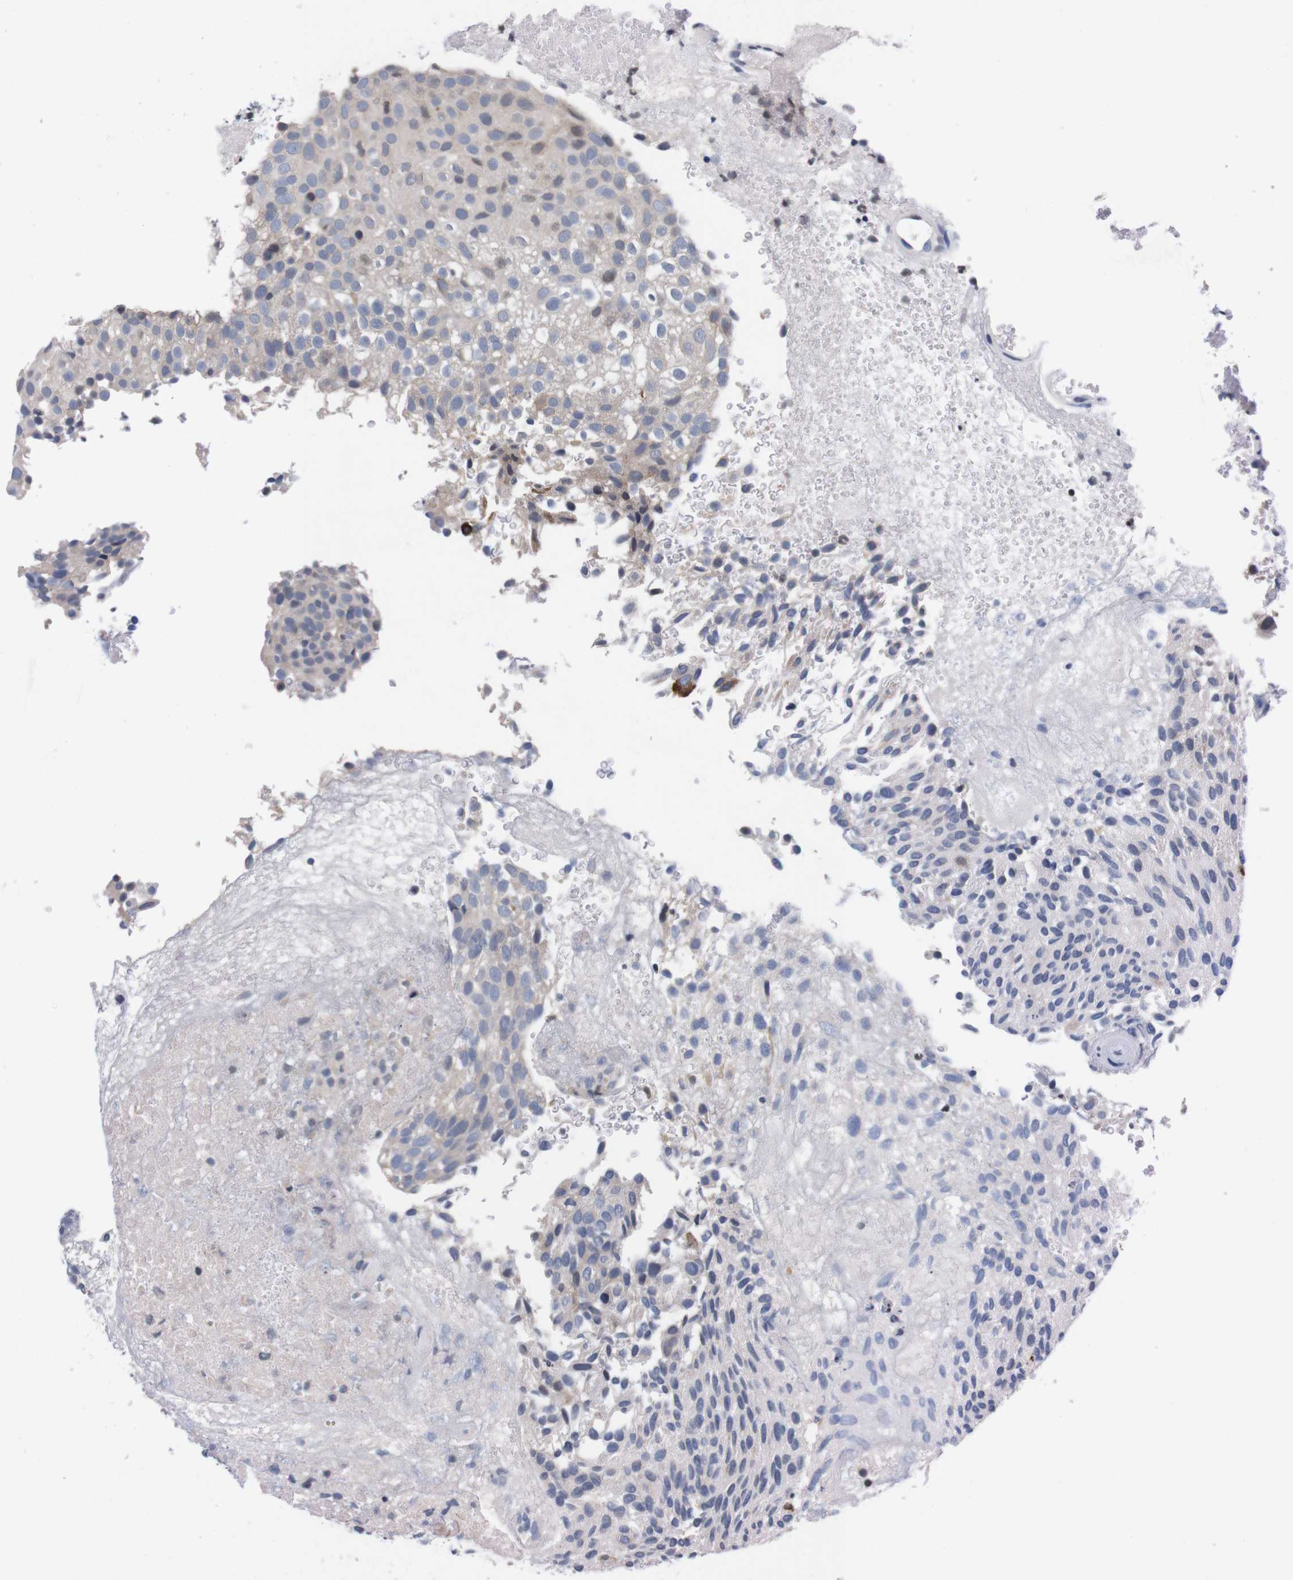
{"staining": {"intensity": "negative", "quantity": "none", "location": "none"}, "tissue": "urothelial cancer", "cell_type": "Tumor cells", "image_type": "cancer", "snomed": [{"axis": "morphology", "description": "Urothelial carcinoma, Low grade"}, {"axis": "topography", "description": "Urinary bladder"}], "caption": "Tumor cells show no significant positivity in low-grade urothelial carcinoma.", "gene": "TNFRSF21", "patient": {"sex": "male", "age": 78}}